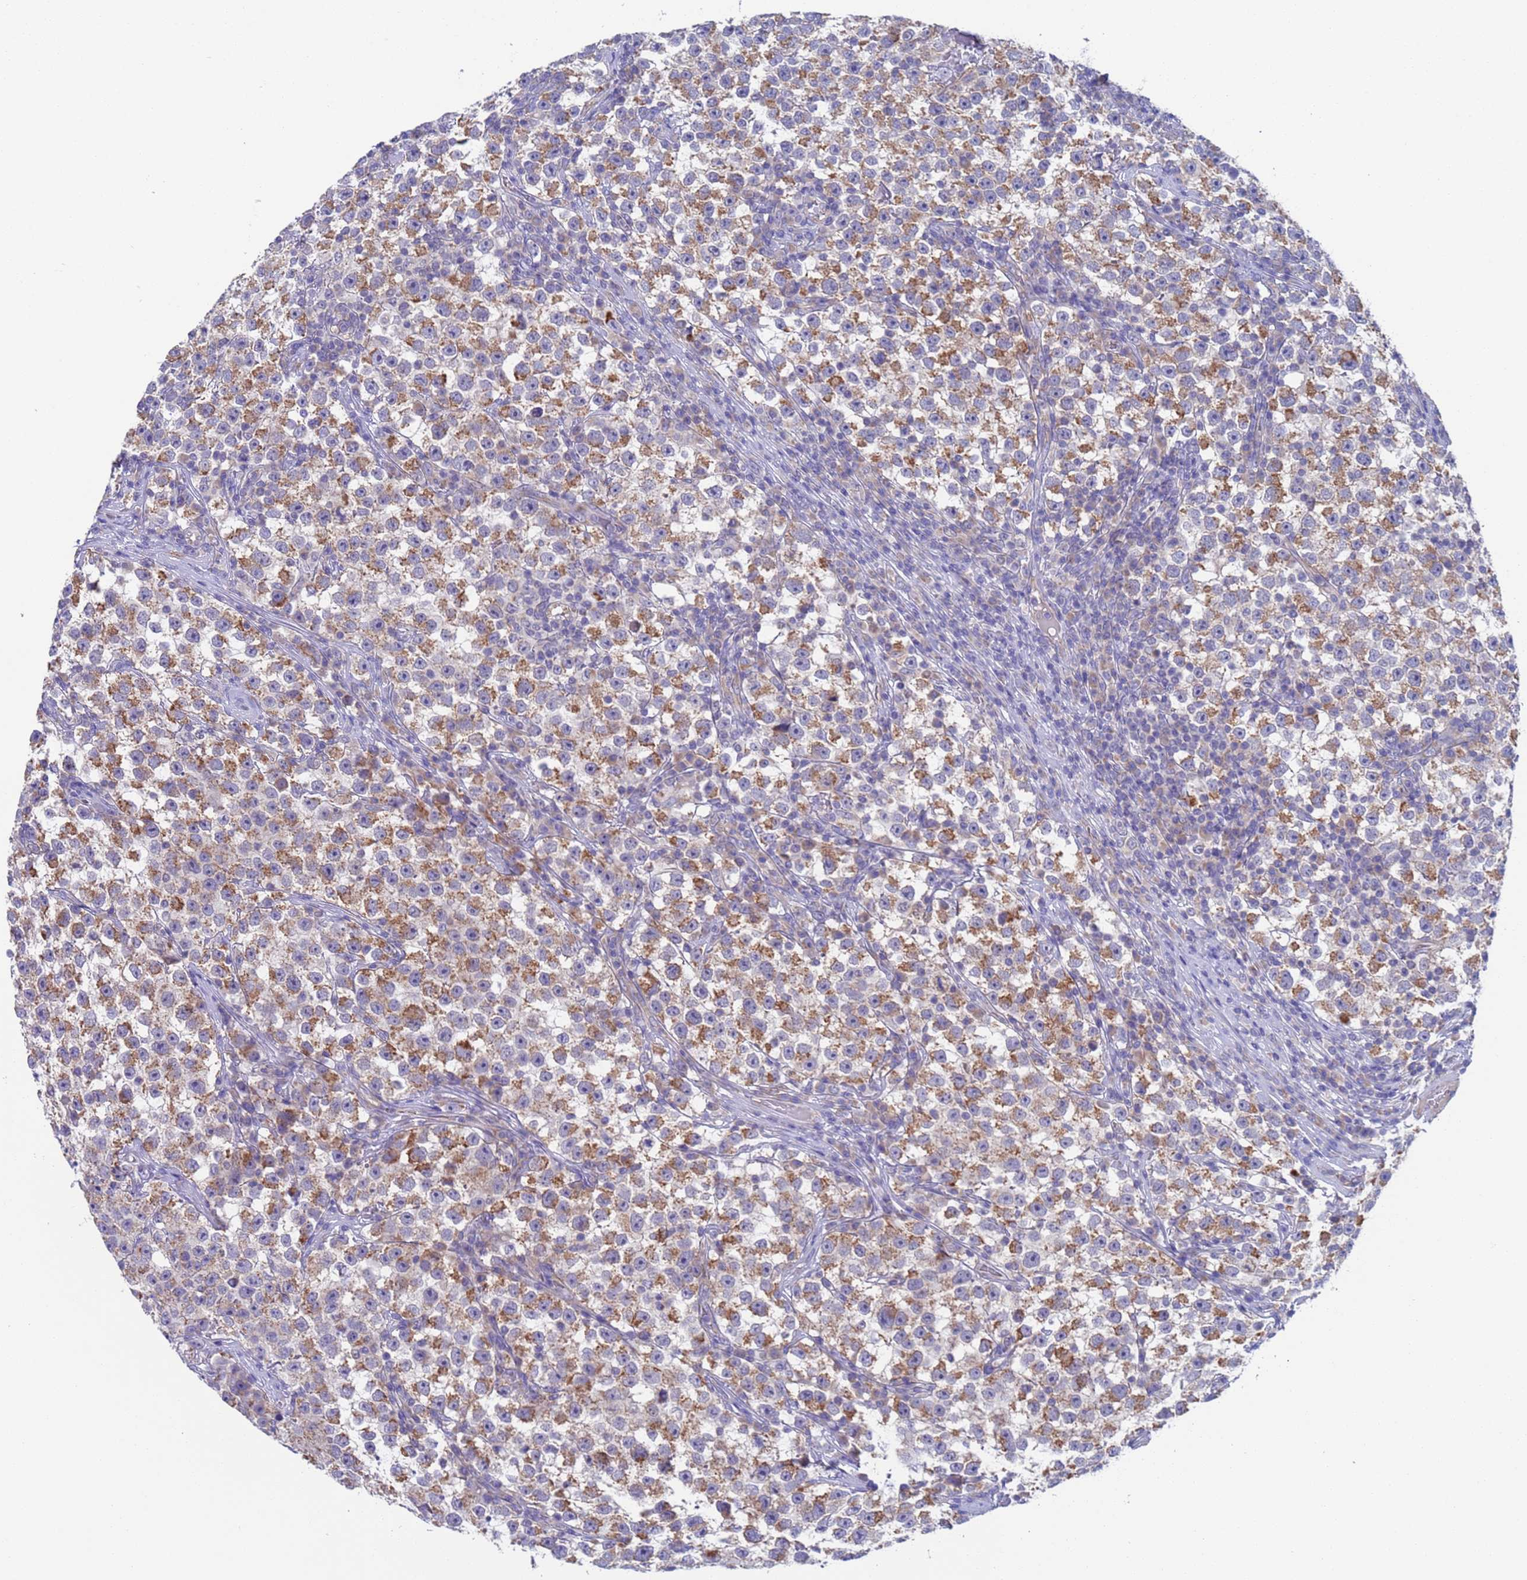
{"staining": {"intensity": "moderate", "quantity": ">75%", "location": "cytoplasmic/membranous"}, "tissue": "testis cancer", "cell_type": "Tumor cells", "image_type": "cancer", "snomed": [{"axis": "morphology", "description": "Seminoma, NOS"}, {"axis": "topography", "description": "Testis"}], "caption": "Approximately >75% of tumor cells in human testis cancer (seminoma) exhibit moderate cytoplasmic/membranous protein staining as visualized by brown immunohistochemical staining.", "gene": "PET117", "patient": {"sex": "male", "age": 22}}